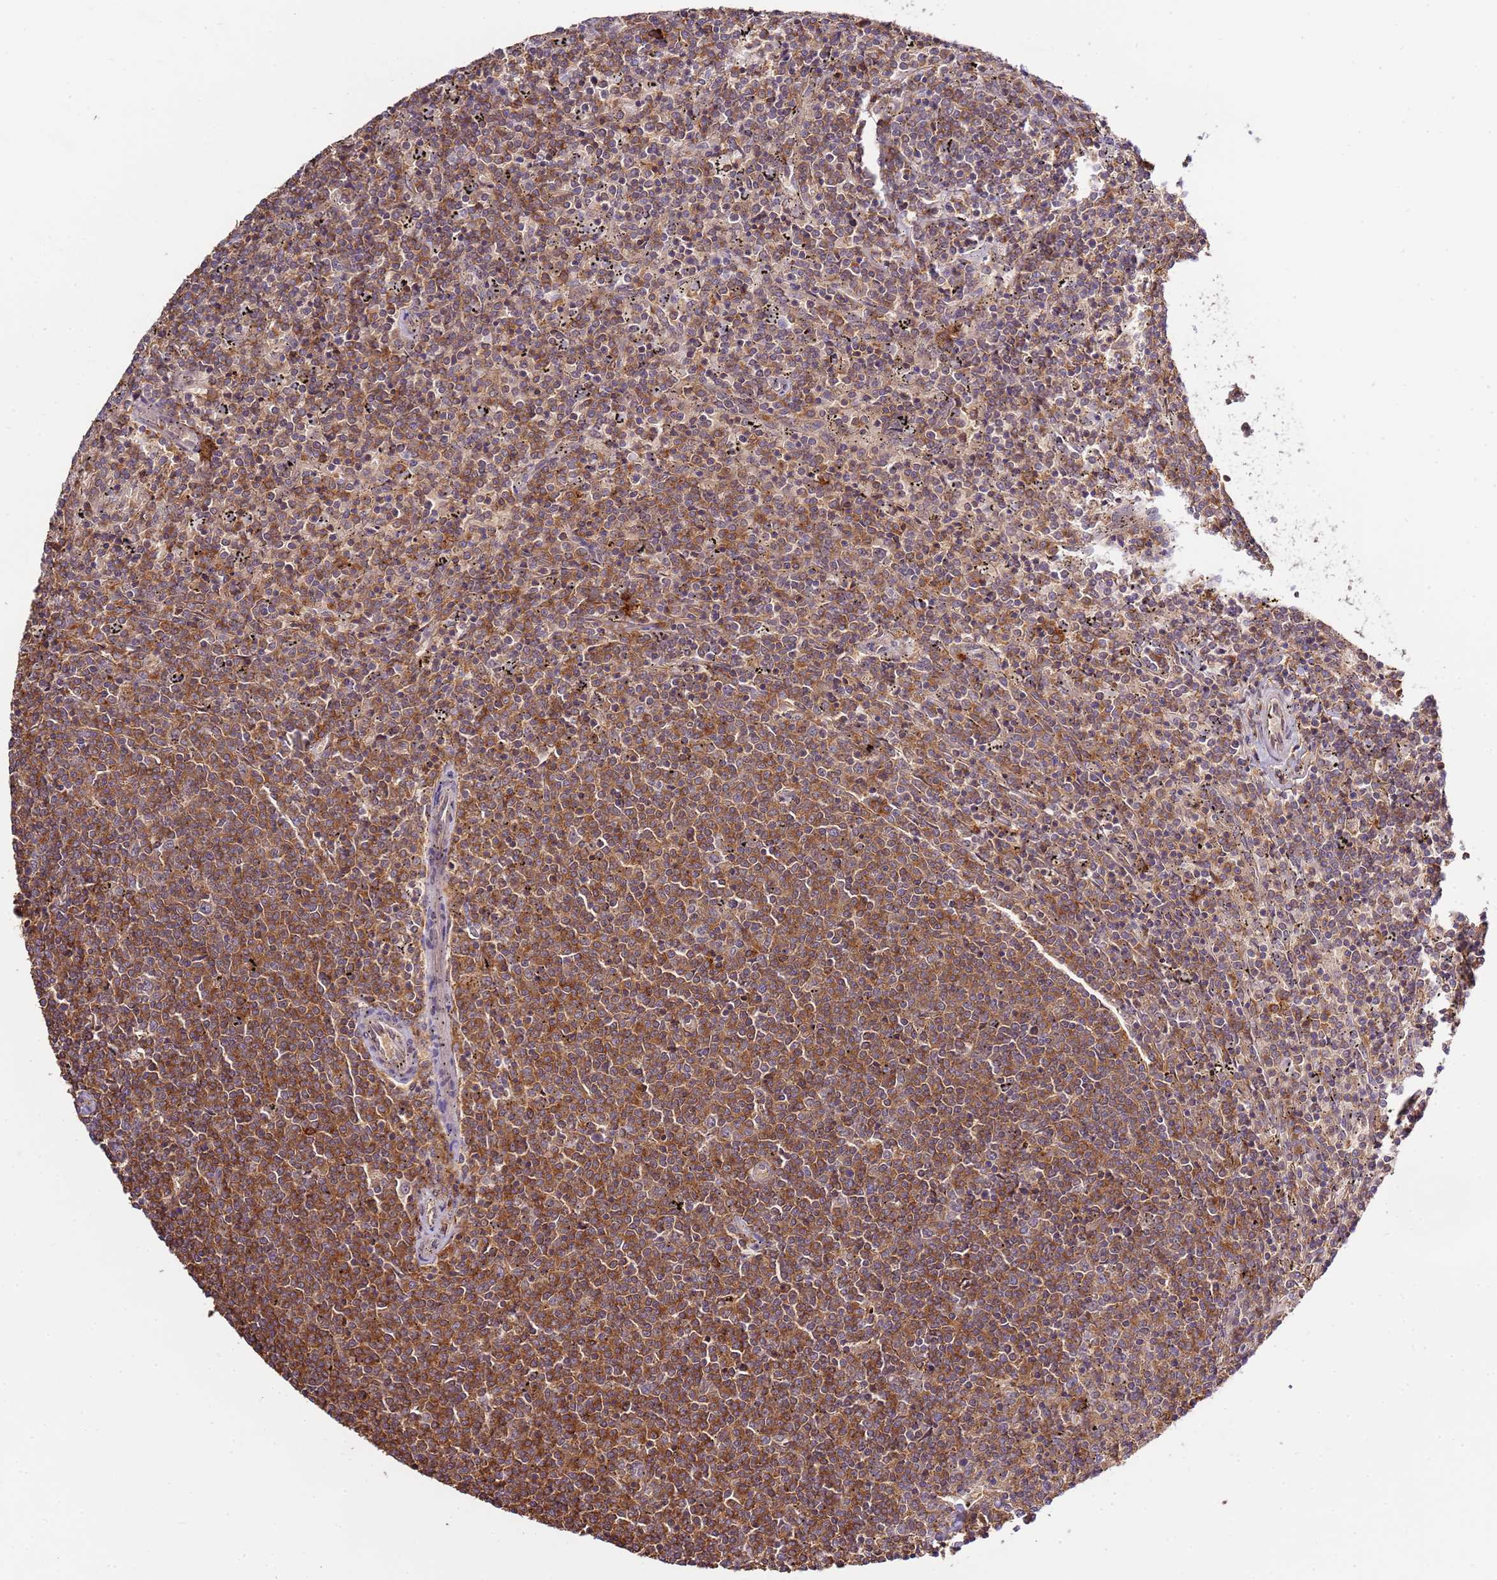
{"staining": {"intensity": "strong", "quantity": ">75%", "location": "cytoplasmic/membranous"}, "tissue": "lymphoma", "cell_type": "Tumor cells", "image_type": "cancer", "snomed": [{"axis": "morphology", "description": "Malignant lymphoma, non-Hodgkin's type, Low grade"}, {"axis": "topography", "description": "Spleen"}], "caption": "IHC (DAB (3,3'-diaminobenzidine)) staining of lymphoma displays strong cytoplasmic/membranous protein positivity in about >75% of tumor cells.", "gene": "ZNF624", "patient": {"sex": "female", "age": 50}}